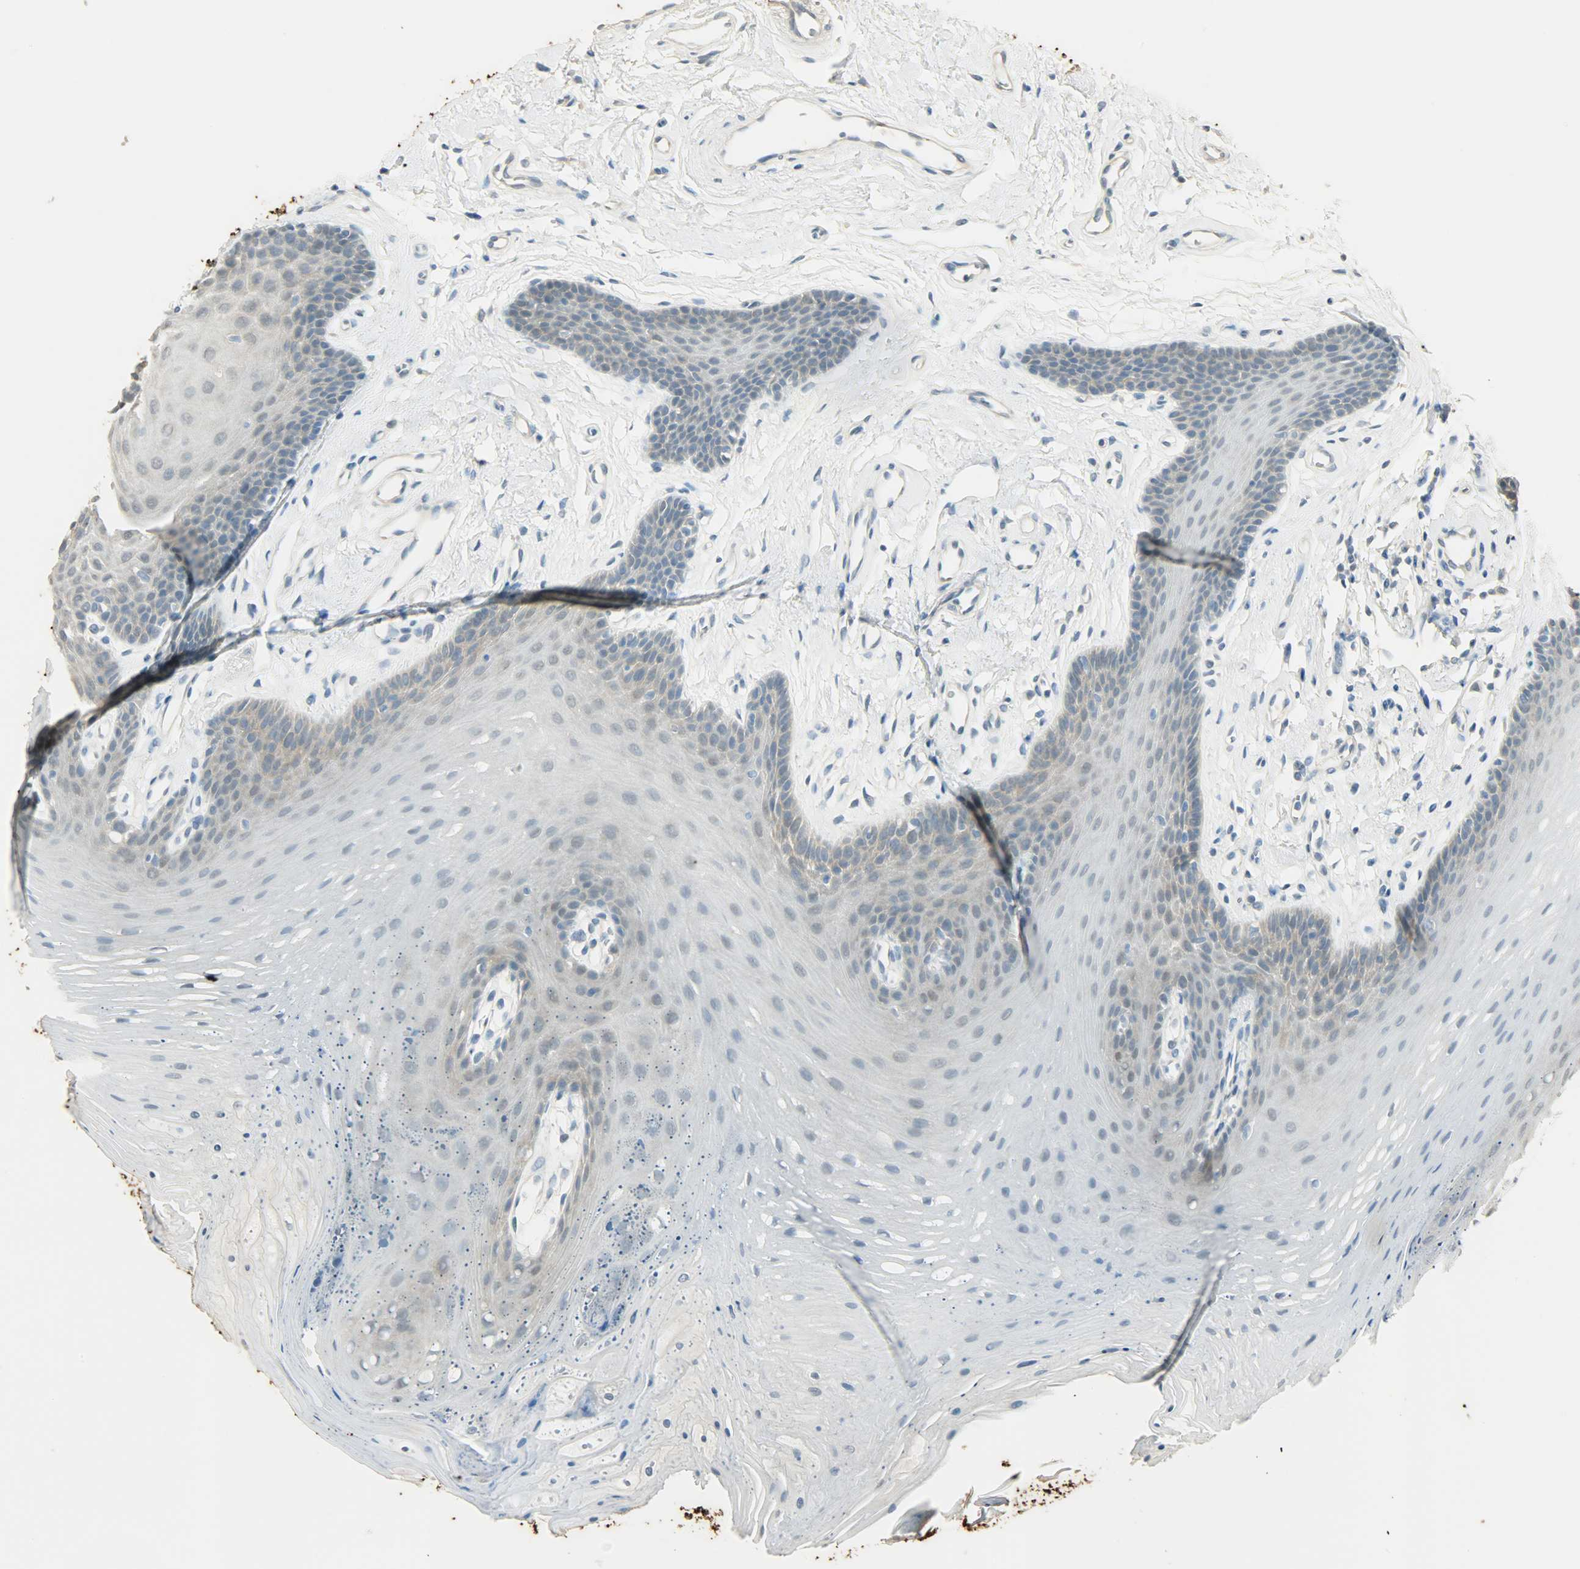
{"staining": {"intensity": "weak", "quantity": "<25%", "location": "cytoplasmic/membranous"}, "tissue": "oral mucosa", "cell_type": "Squamous epithelial cells", "image_type": "normal", "snomed": [{"axis": "morphology", "description": "Normal tissue, NOS"}, {"axis": "topography", "description": "Oral tissue"}], "caption": "This micrograph is of unremarkable oral mucosa stained with immunohistochemistry to label a protein in brown with the nuclei are counter-stained blue. There is no expression in squamous epithelial cells. (Stains: DAB (3,3'-diaminobenzidine) immunohistochemistry with hematoxylin counter stain, Microscopy: brightfield microscopy at high magnification).", "gene": "PRMT5", "patient": {"sex": "male", "age": 62}}